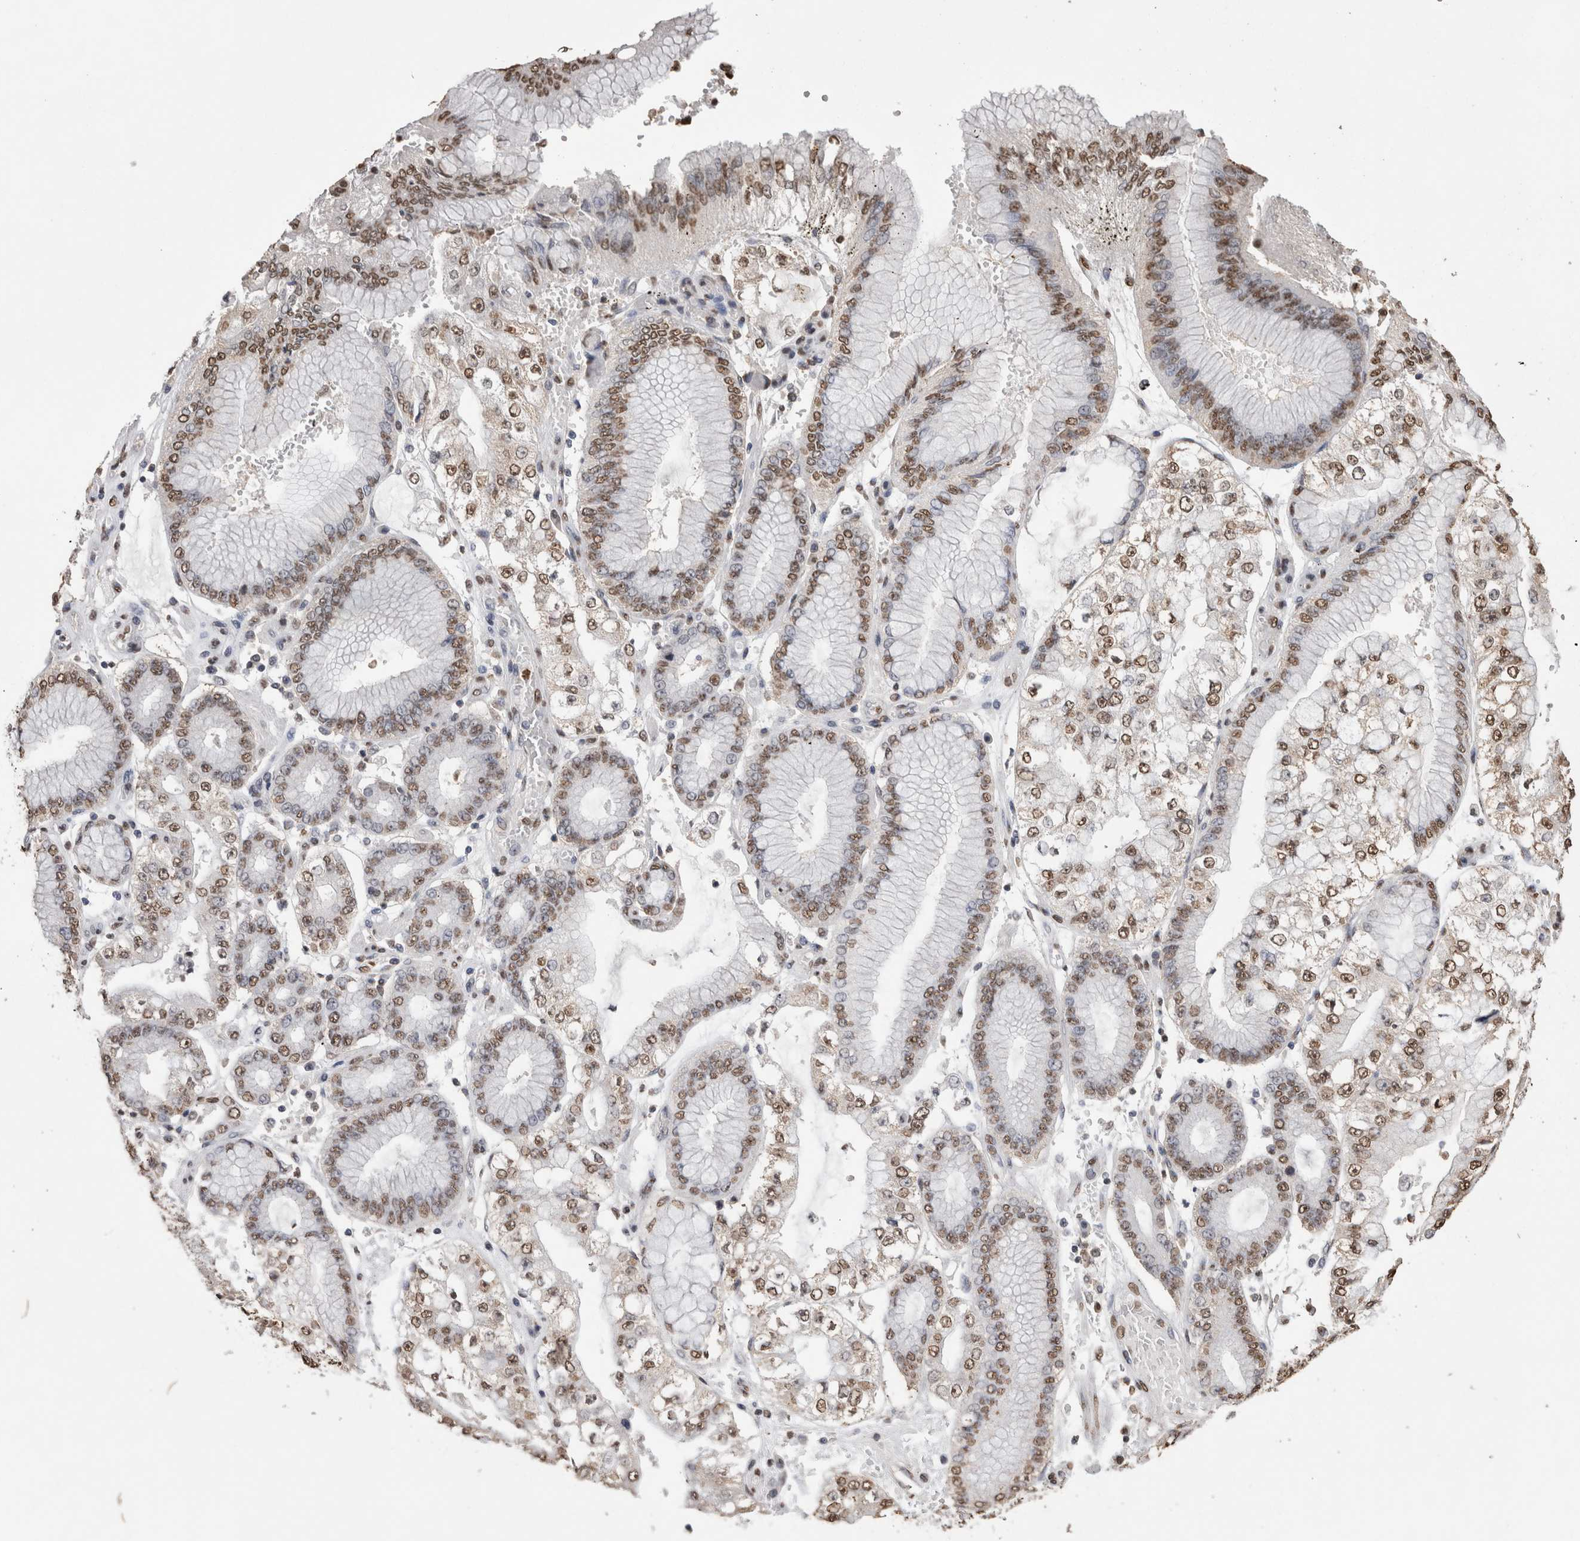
{"staining": {"intensity": "moderate", "quantity": ">75%", "location": "nuclear"}, "tissue": "stomach cancer", "cell_type": "Tumor cells", "image_type": "cancer", "snomed": [{"axis": "morphology", "description": "Adenocarcinoma, NOS"}, {"axis": "topography", "description": "Stomach"}], "caption": "Tumor cells show medium levels of moderate nuclear staining in about >75% of cells in adenocarcinoma (stomach).", "gene": "NTHL1", "patient": {"sex": "male", "age": 76}}